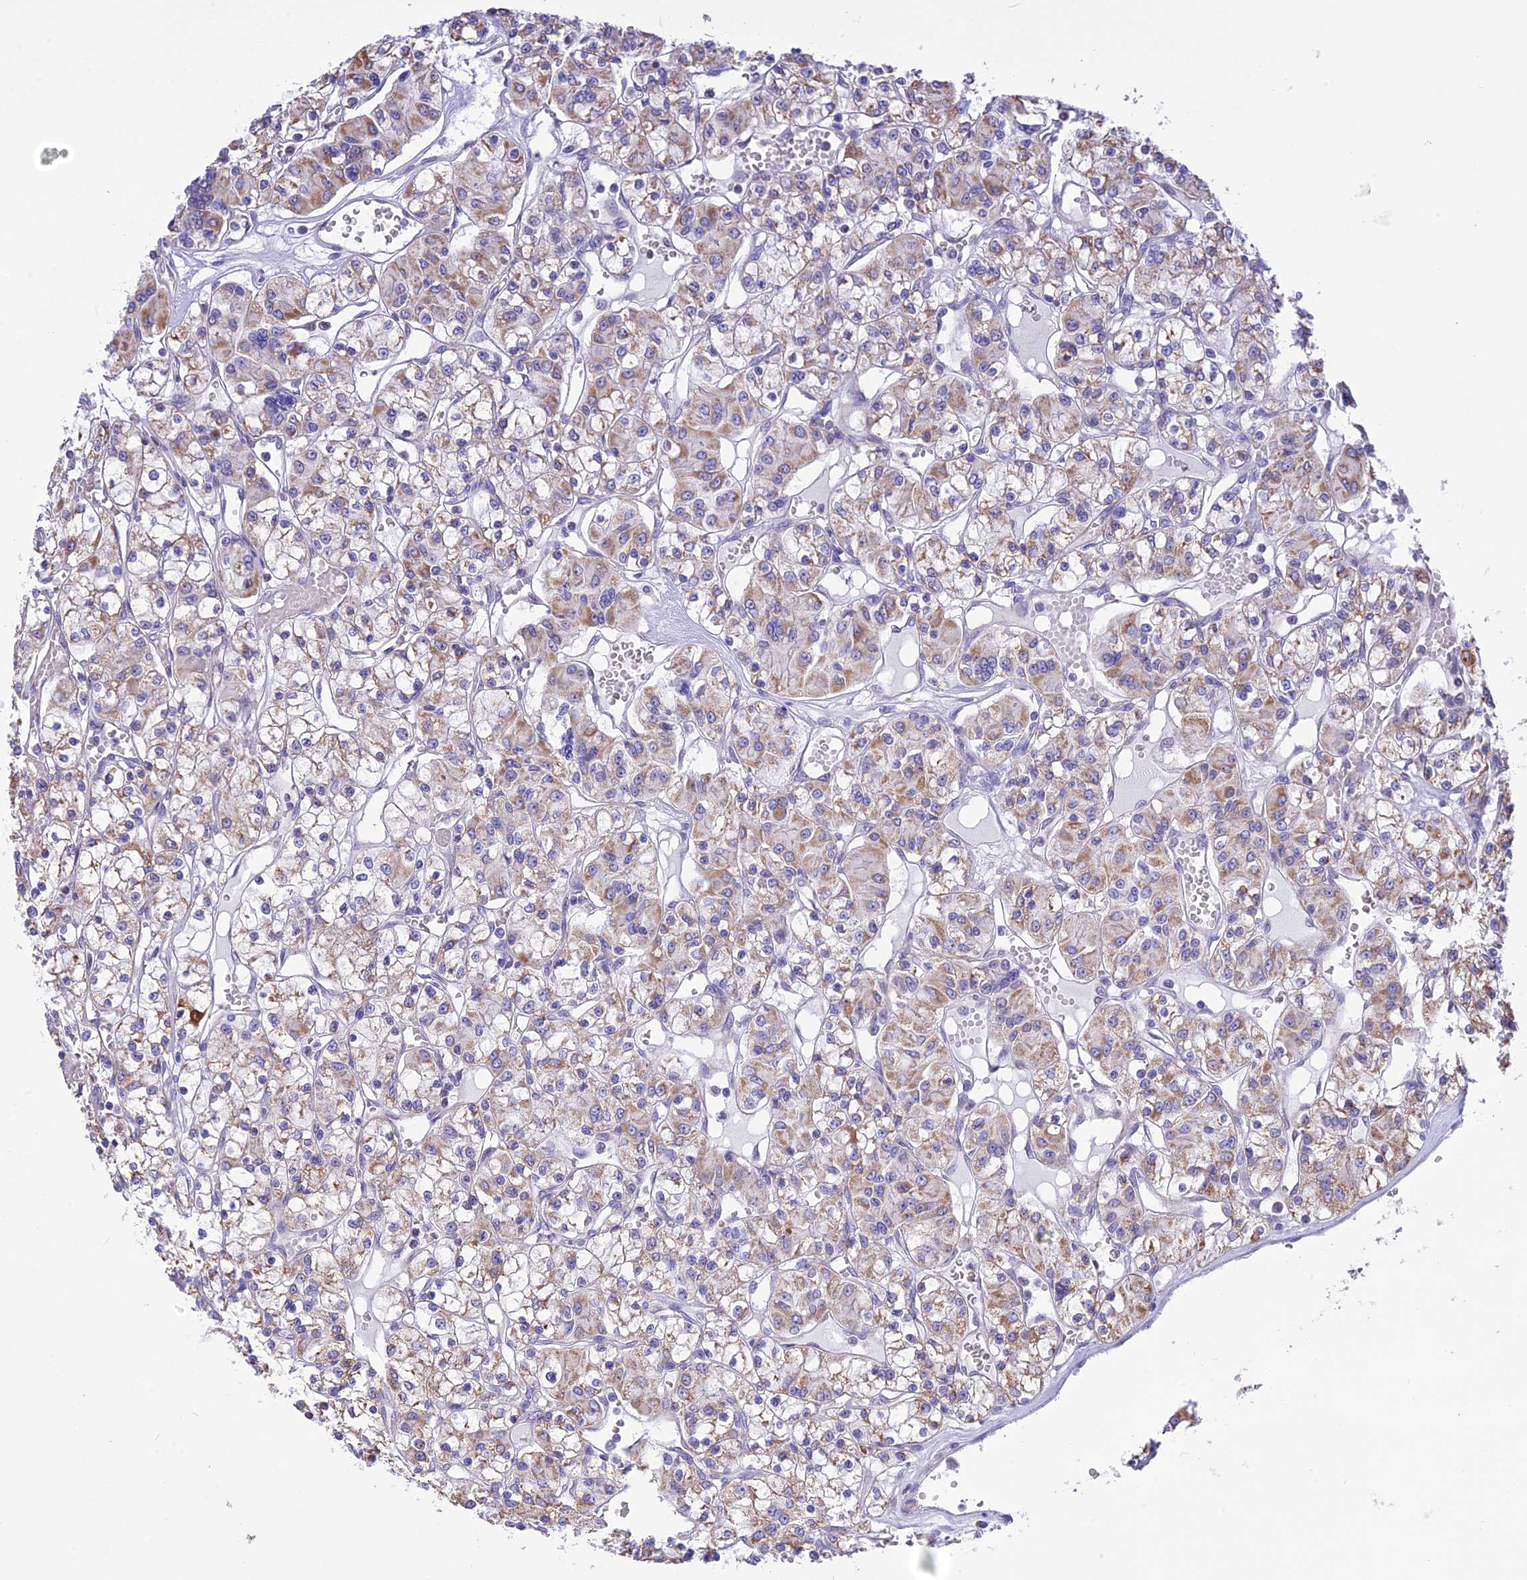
{"staining": {"intensity": "weak", "quantity": ">75%", "location": "cytoplasmic/membranous"}, "tissue": "renal cancer", "cell_type": "Tumor cells", "image_type": "cancer", "snomed": [{"axis": "morphology", "description": "Adenocarcinoma, NOS"}, {"axis": "topography", "description": "Kidney"}], "caption": "Immunohistochemical staining of human renal cancer (adenocarcinoma) displays low levels of weak cytoplasmic/membranous protein staining in about >75% of tumor cells.", "gene": "DOC2B", "patient": {"sex": "female", "age": 59}}